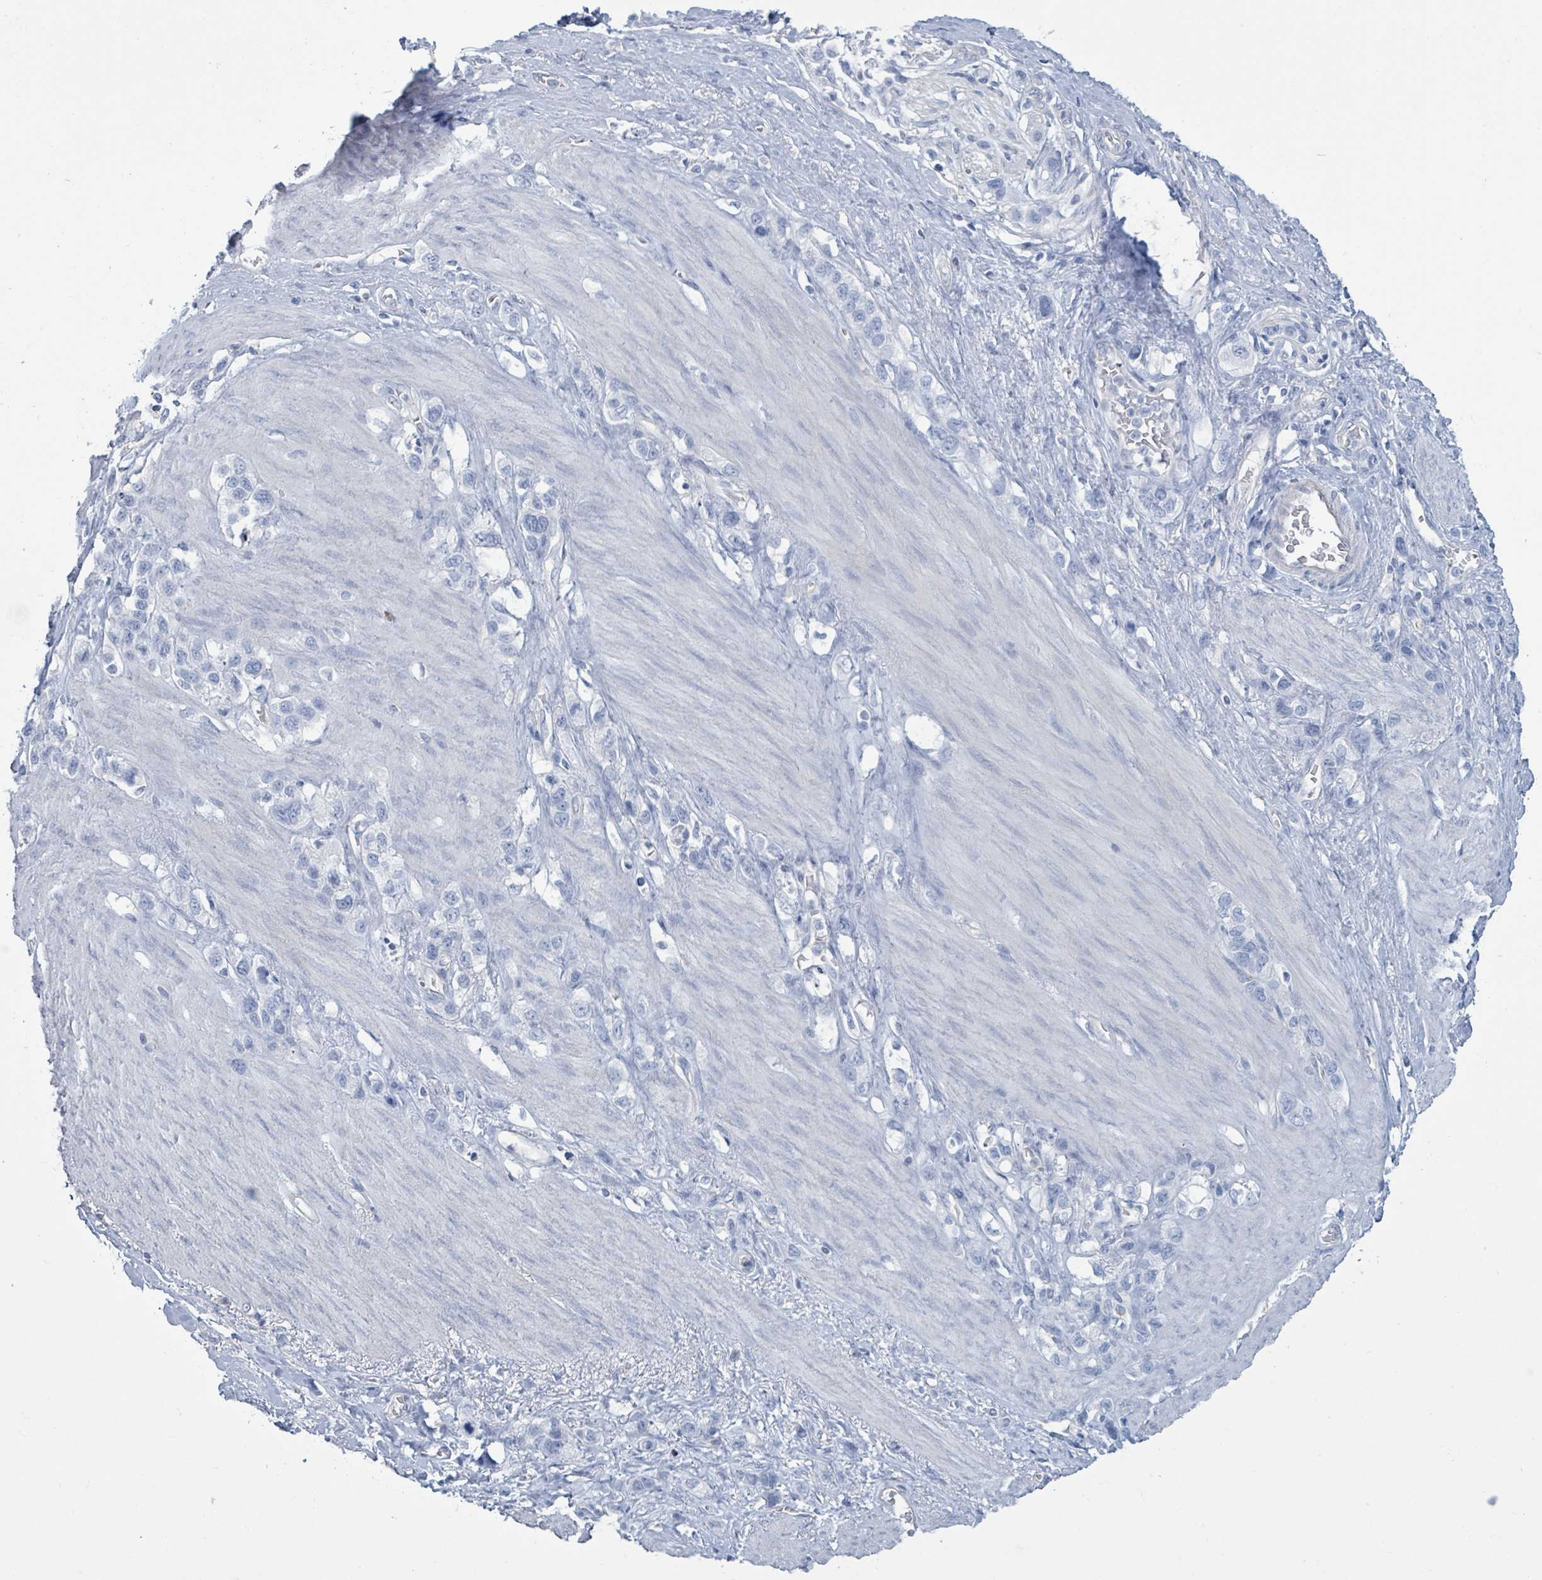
{"staining": {"intensity": "negative", "quantity": "none", "location": "none"}, "tissue": "stomach cancer", "cell_type": "Tumor cells", "image_type": "cancer", "snomed": [{"axis": "morphology", "description": "Adenocarcinoma, NOS"}, {"axis": "topography", "description": "Stomach"}], "caption": "Immunohistochemical staining of stomach cancer (adenocarcinoma) shows no significant positivity in tumor cells.", "gene": "CT45A5", "patient": {"sex": "female", "age": 65}}